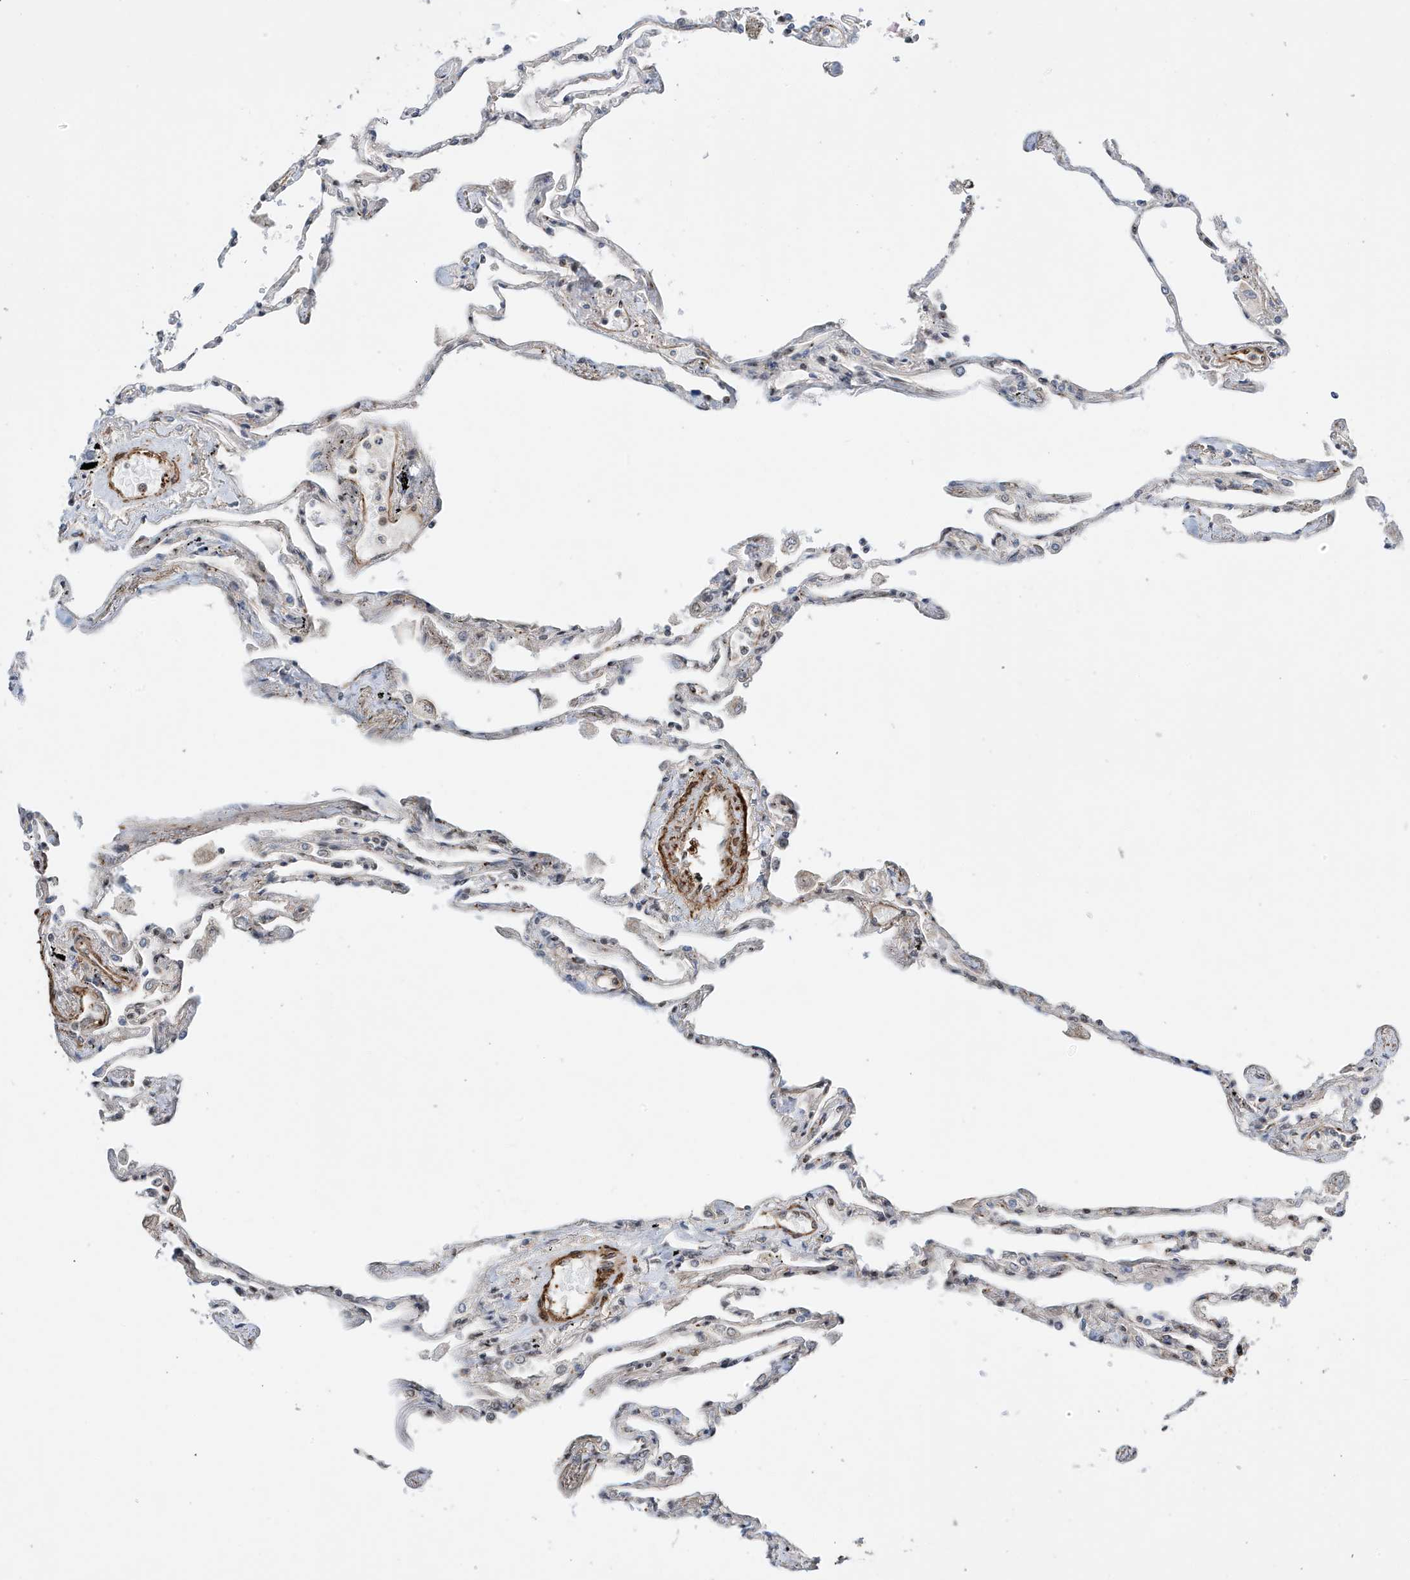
{"staining": {"intensity": "moderate", "quantity": "<25%", "location": "cytoplasmic/membranous,nuclear"}, "tissue": "lung", "cell_type": "Alveolar cells", "image_type": "normal", "snomed": [{"axis": "morphology", "description": "Normal tissue, NOS"}, {"axis": "topography", "description": "Lung"}], "caption": "Immunohistochemical staining of normal lung demonstrates <25% levels of moderate cytoplasmic/membranous,nuclear protein positivity in approximately <25% of alveolar cells.", "gene": "MAST3", "patient": {"sex": "female", "age": 67}}